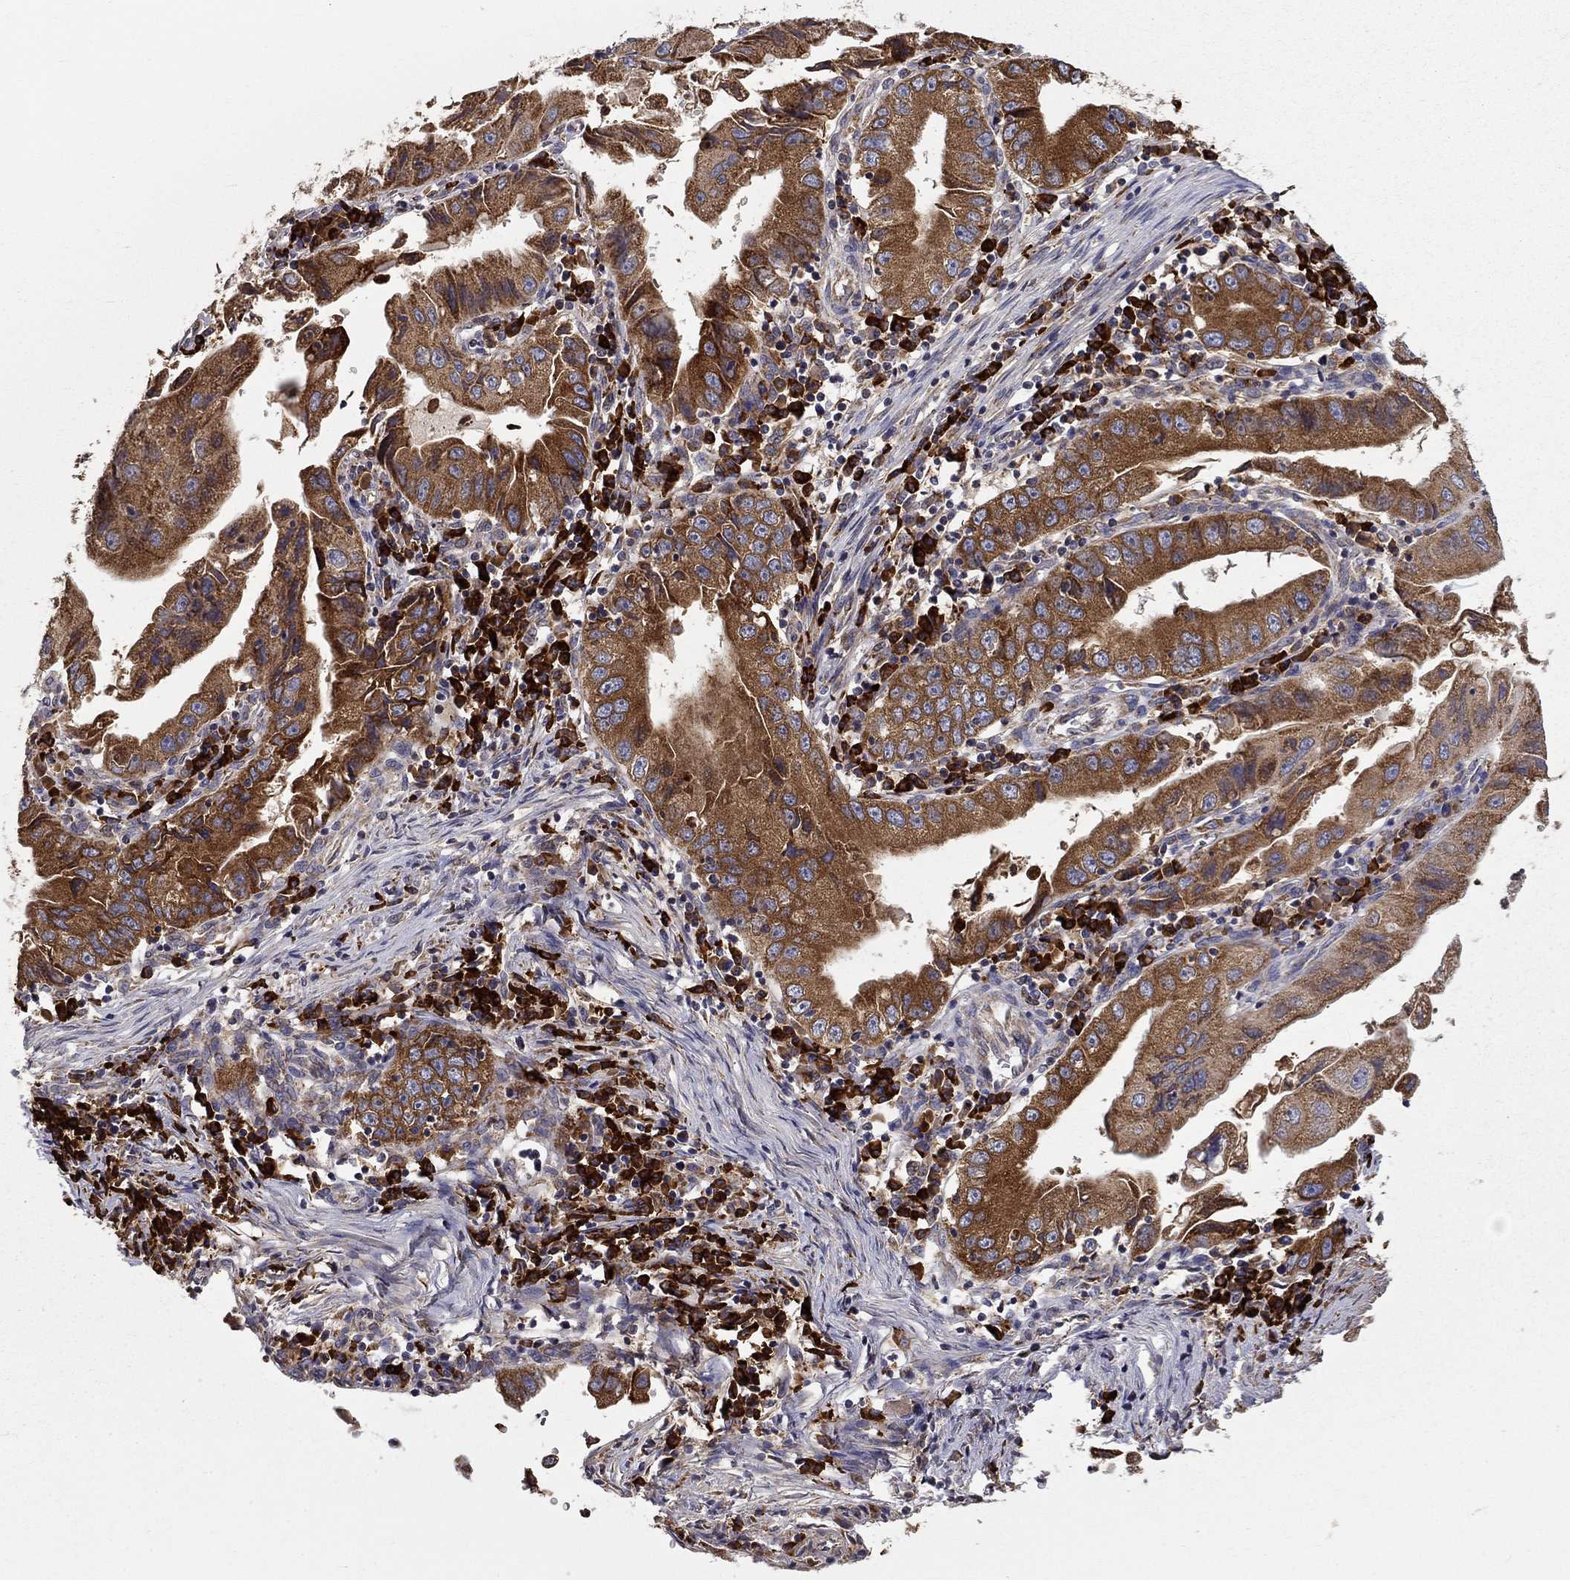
{"staining": {"intensity": "strong", "quantity": ">75%", "location": "cytoplasmic/membranous"}, "tissue": "stomach cancer", "cell_type": "Tumor cells", "image_type": "cancer", "snomed": [{"axis": "morphology", "description": "Adenocarcinoma, NOS"}, {"axis": "topography", "description": "Stomach"}], "caption": "The immunohistochemical stain highlights strong cytoplasmic/membranous positivity in tumor cells of stomach cancer (adenocarcinoma) tissue. The staining was performed using DAB (3,3'-diaminobenzidine), with brown indicating positive protein expression. Nuclei are stained blue with hematoxylin.", "gene": "PRDX4", "patient": {"sex": "male", "age": 76}}